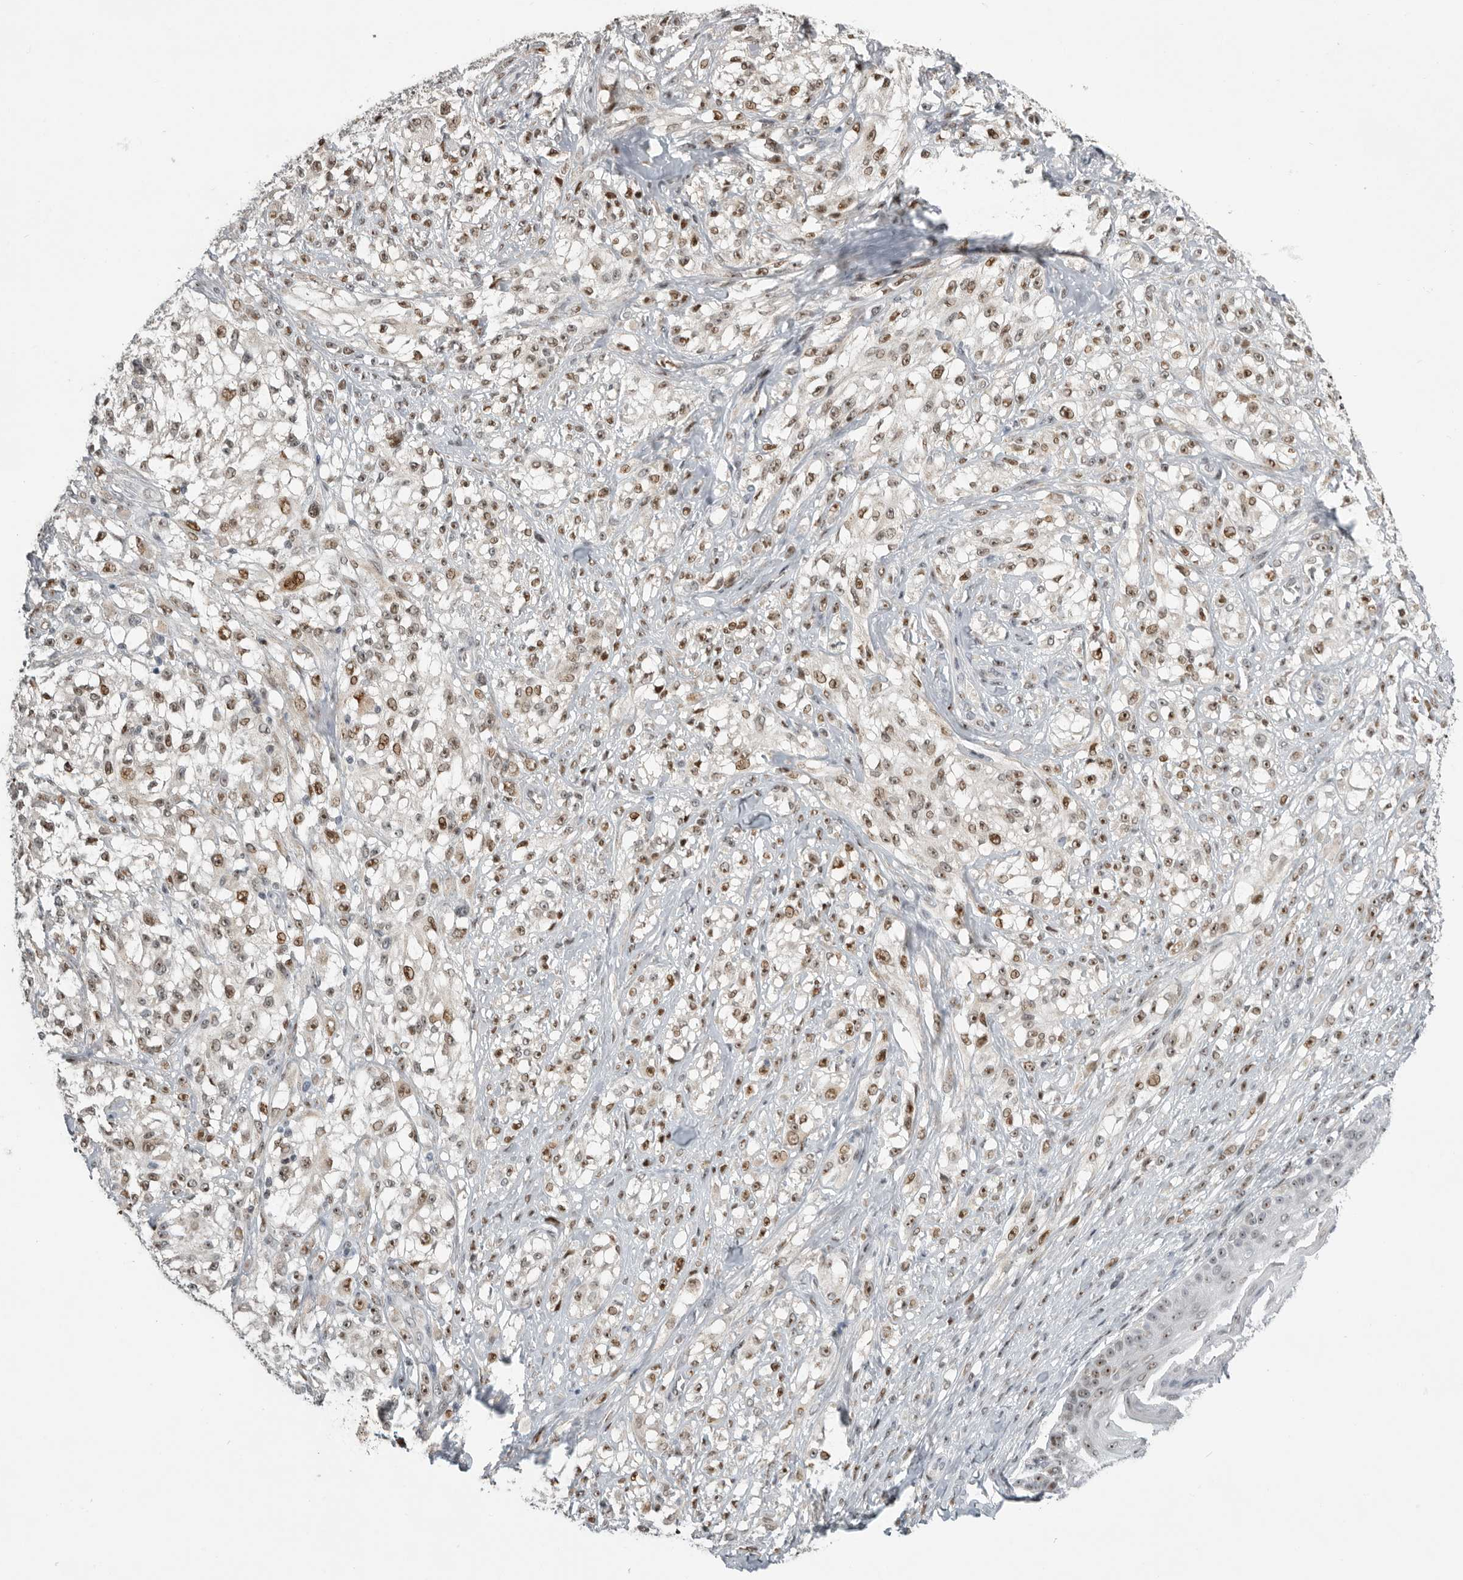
{"staining": {"intensity": "moderate", "quantity": "25%-75%", "location": "nuclear"}, "tissue": "melanoma", "cell_type": "Tumor cells", "image_type": "cancer", "snomed": [{"axis": "morphology", "description": "Malignant melanoma, NOS"}, {"axis": "topography", "description": "Skin of head"}], "caption": "Tumor cells demonstrate moderate nuclear positivity in about 25%-75% of cells in malignant melanoma. The staining was performed using DAB (3,3'-diaminobenzidine) to visualize the protein expression in brown, while the nuclei were stained in blue with hematoxylin (Magnification: 20x).", "gene": "PCMTD1", "patient": {"sex": "male", "age": 83}}